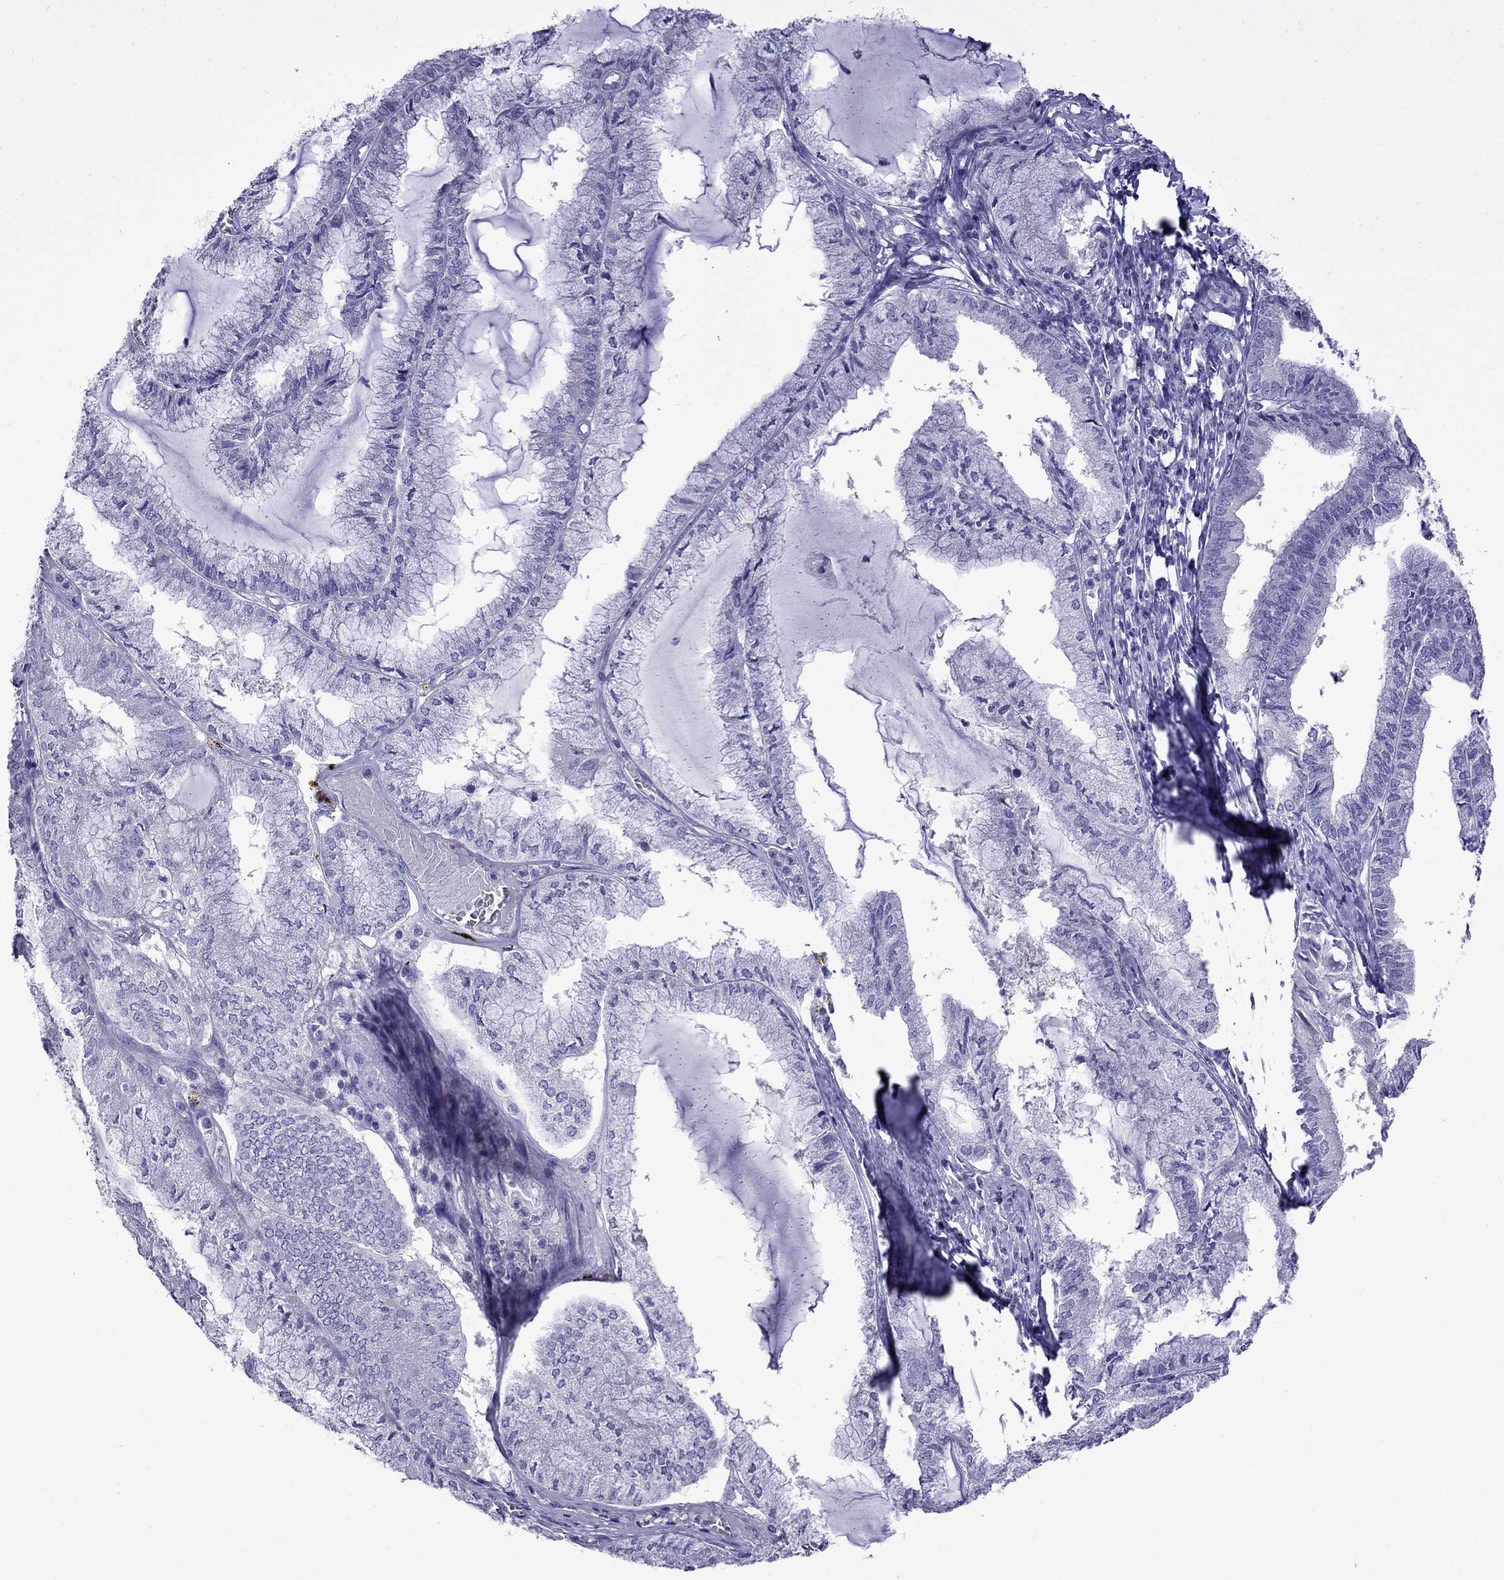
{"staining": {"intensity": "negative", "quantity": "none", "location": "none"}, "tissue": "endometrial cancer", "cell_type": "Tumor cells", "image_type": "cancer", "snomed": [{"axis": "morphology", "description": "Carcinoma, NOS"}, {"axis": "topography", "description": "Endometrium"}], "caption": "IHC micrograph of carcinoma (endometrial) stained for a protein (brown), which reveals no staining in tumor cells. (Brightfield microscopy of DAB IHC at high magnification).", "gene": "OXCT2", "patient": {"sex": "female", "age": 62}}